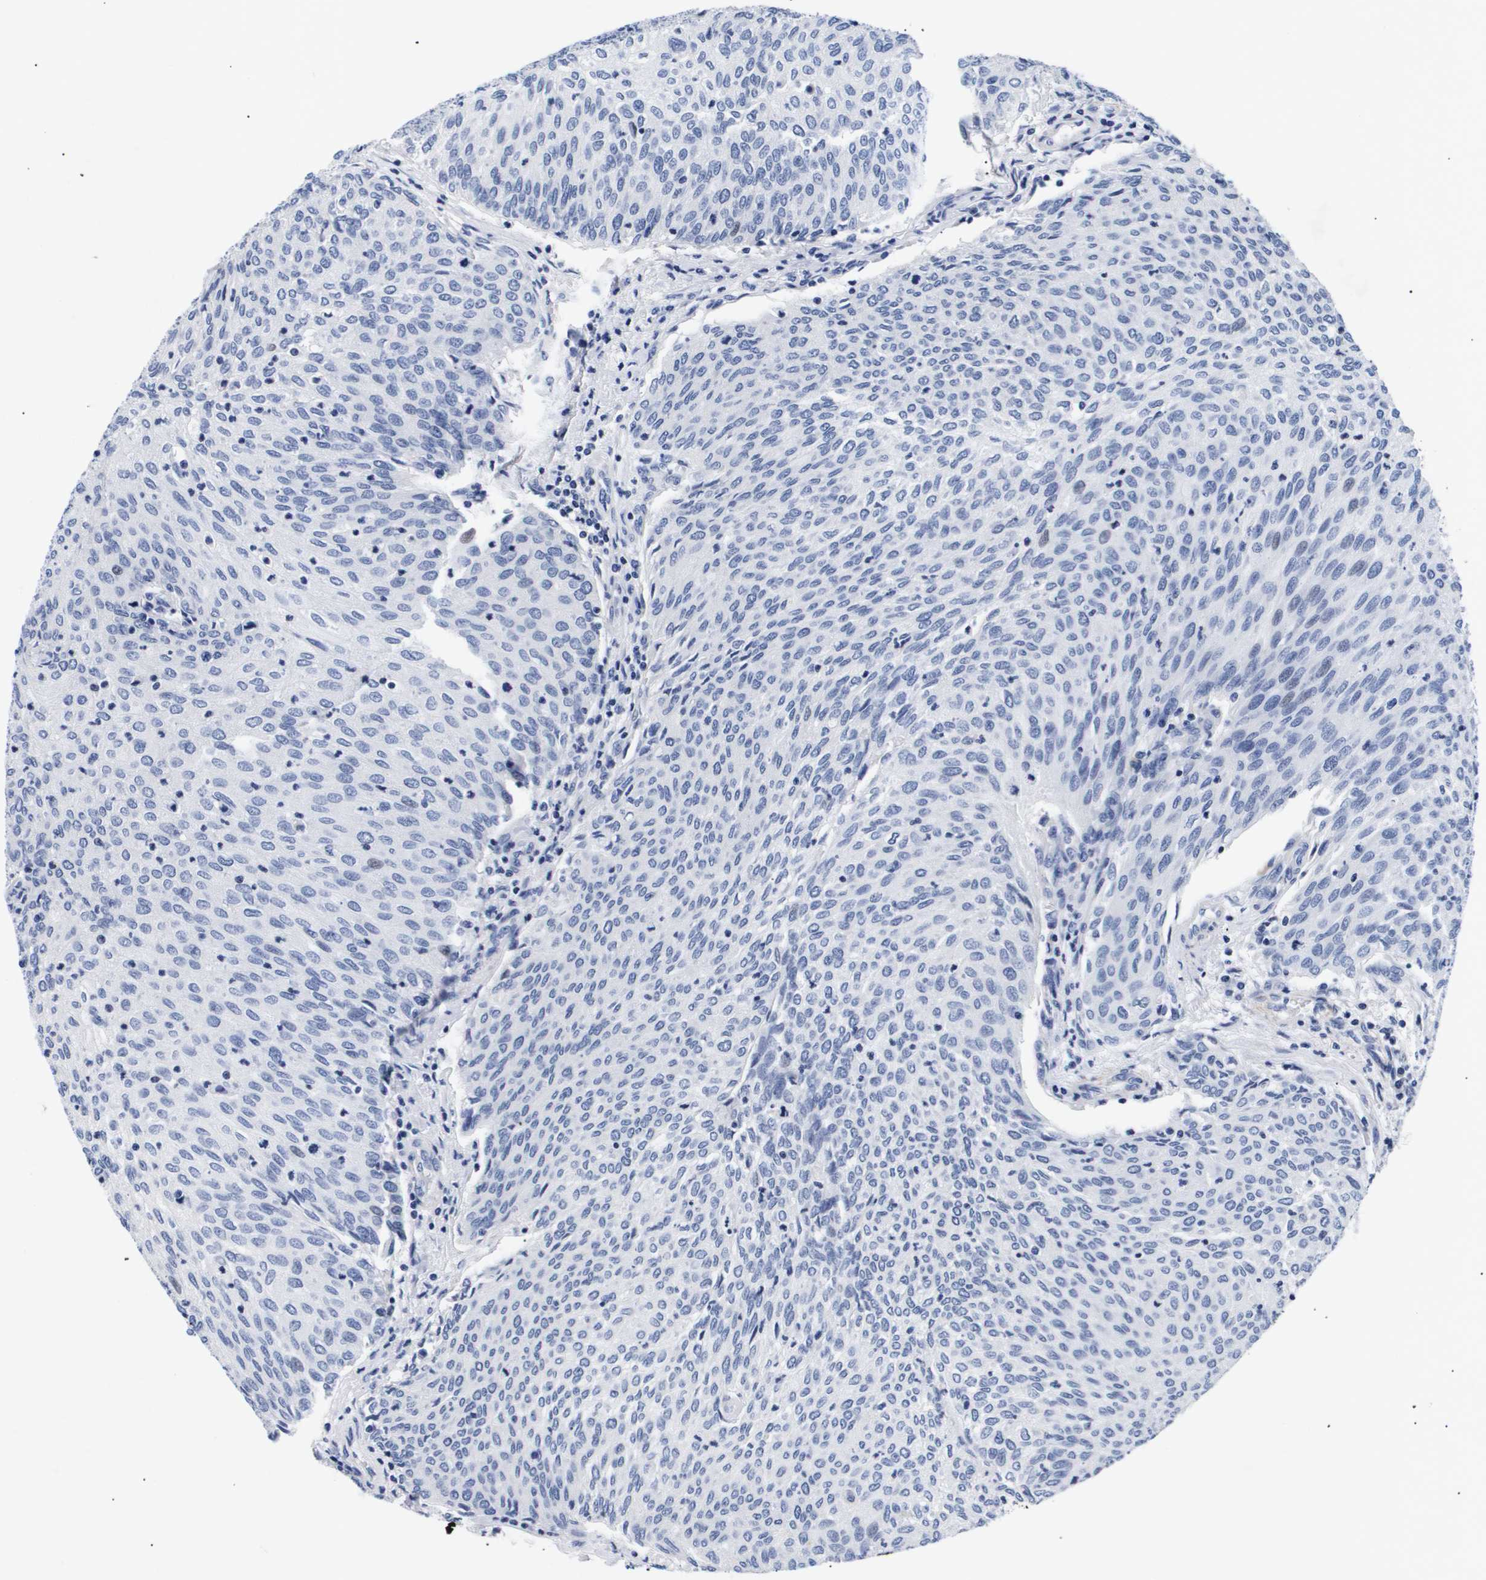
{"staining": {"intensity": "negative", "quantity": "none", "location": "none"}, "tissue": "urothelial cancer", "cell_type": "Tumor cells", "image_type": "cancer", "snomed": [{"axis": "morphology", "description": "Urothelial carcinoma, Low grade"}, {"axis": "topography", "description": "Urinary bladder"}], "caption": "High power microscopy photomicrograph of an immunohistochemistry image of low-grade urothelial carcinoma, revealing no significant expression in tumor cells.", "gene": "SHD", "patient": {"sex": "female", "age": 79}}